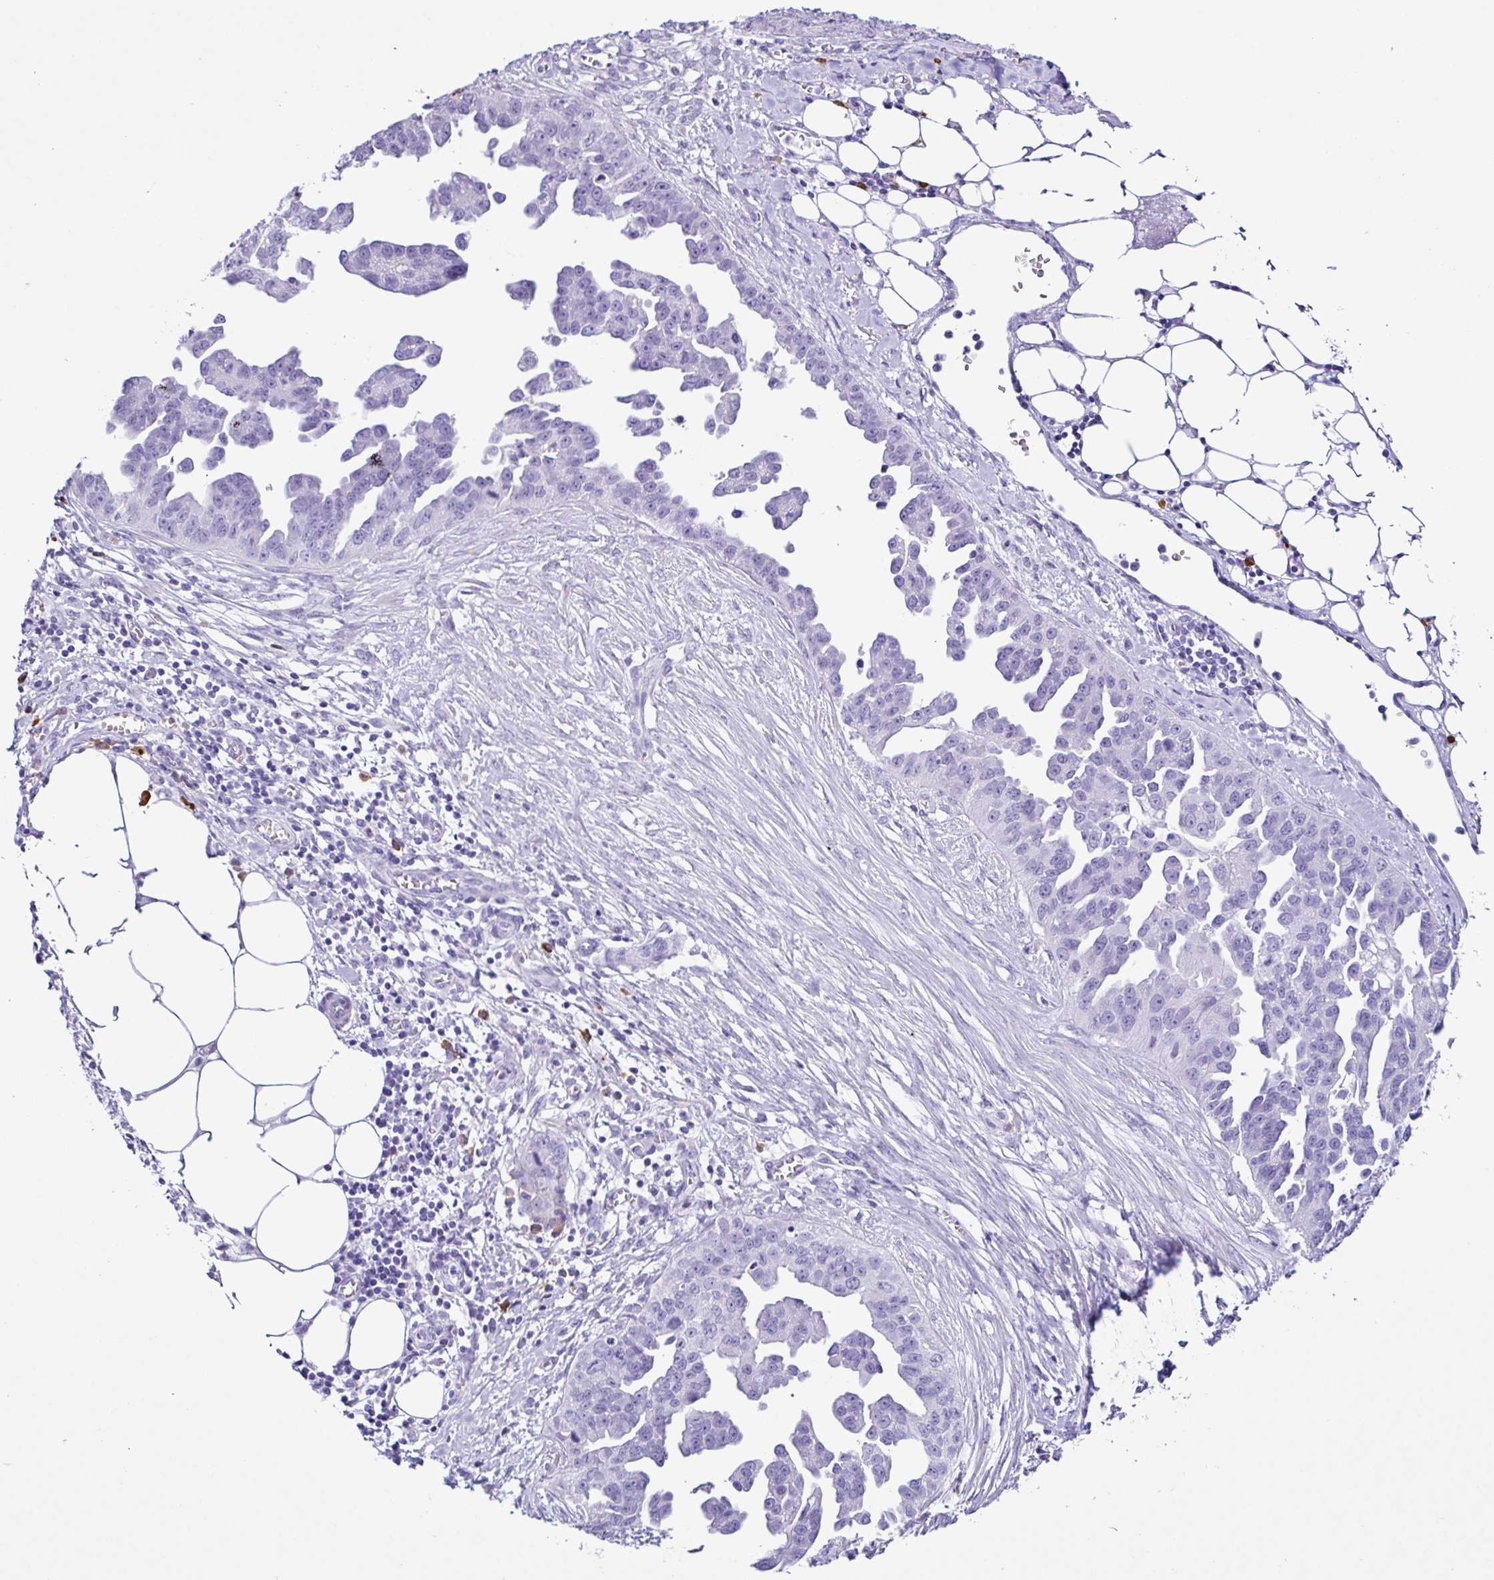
{"staining": {"intensity": "negative", "quantity": "none", "location": "none"}, "tissue": "ovarian cancer", "cell_type": "Tumor cells", "image_type": "cancer", "snomed": [{"axis": "morphology", "description": "Cystadenocarcinoma, serous, NOS"}, {"axis": "topography", "description": "Ovary"}], "caption": "A photomicrograph of human ovarian cancer is negative for staining in tumor cells.", "gene": "PIGF", "patient": {"sex": "female", "age": 75}}